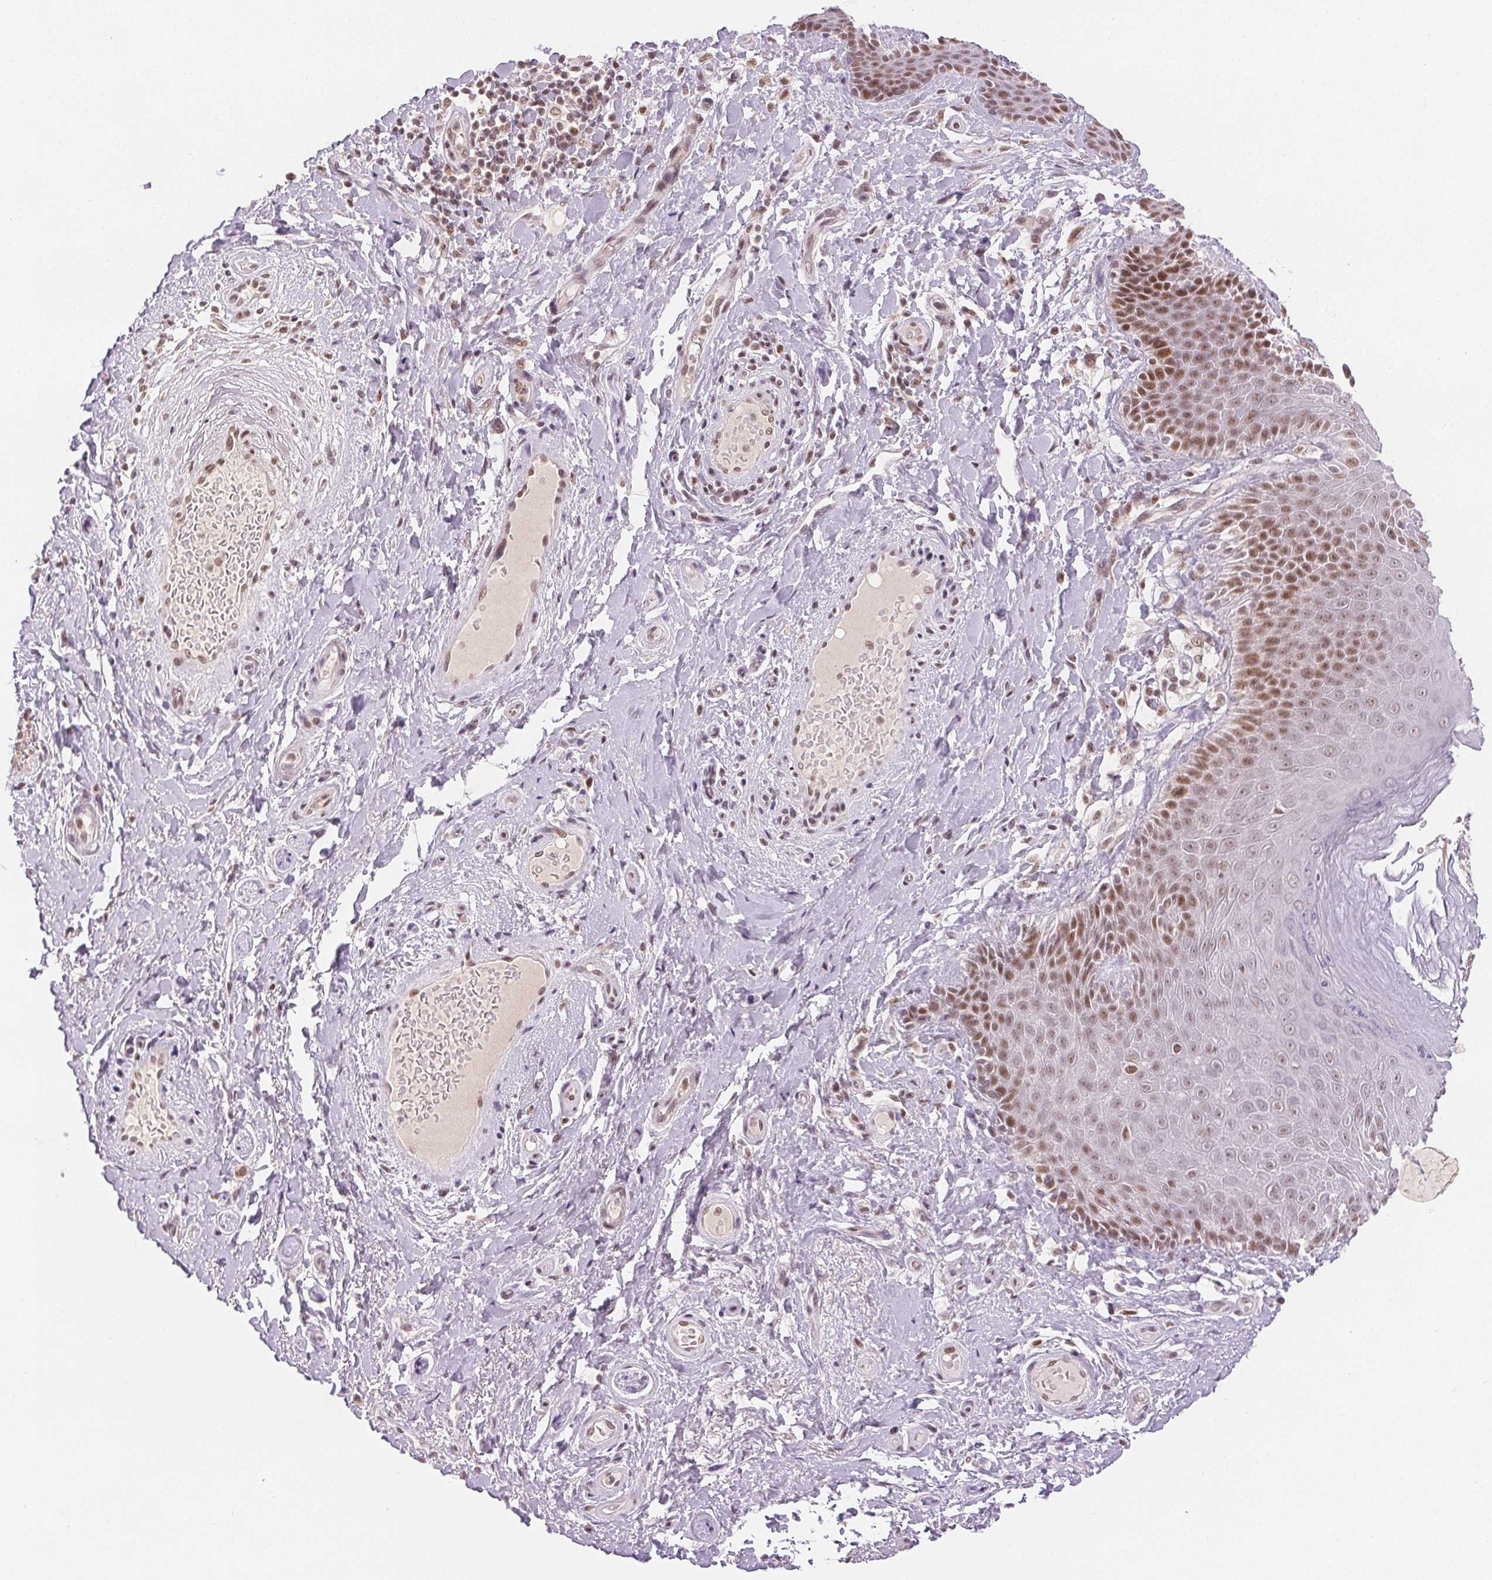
{"staining": {"intensity": "moderate", "quantity": "25%-75%", "location": "nuclear"}, "tissue": "skin", "cell_type": "Epidermal cells", "image_type": "normal", "snomed": [{"axis": "morphology", "description": "Normal tissue, NOS"}, {"axis": "topography", "description": "Anal"}, {"axis": "topography", "description": "Peripheral nerve tissue"}], "caption": "Immunohistochemical staining of normal human skin reveals medium levels of moderate nuclear positivity in about 25%-75% of epidermal cells. (brown staining indicates protein expression, while blue staining denotes nuclei).", "gene": "DEK", "patient": {"sex": "male", "age": 51}}